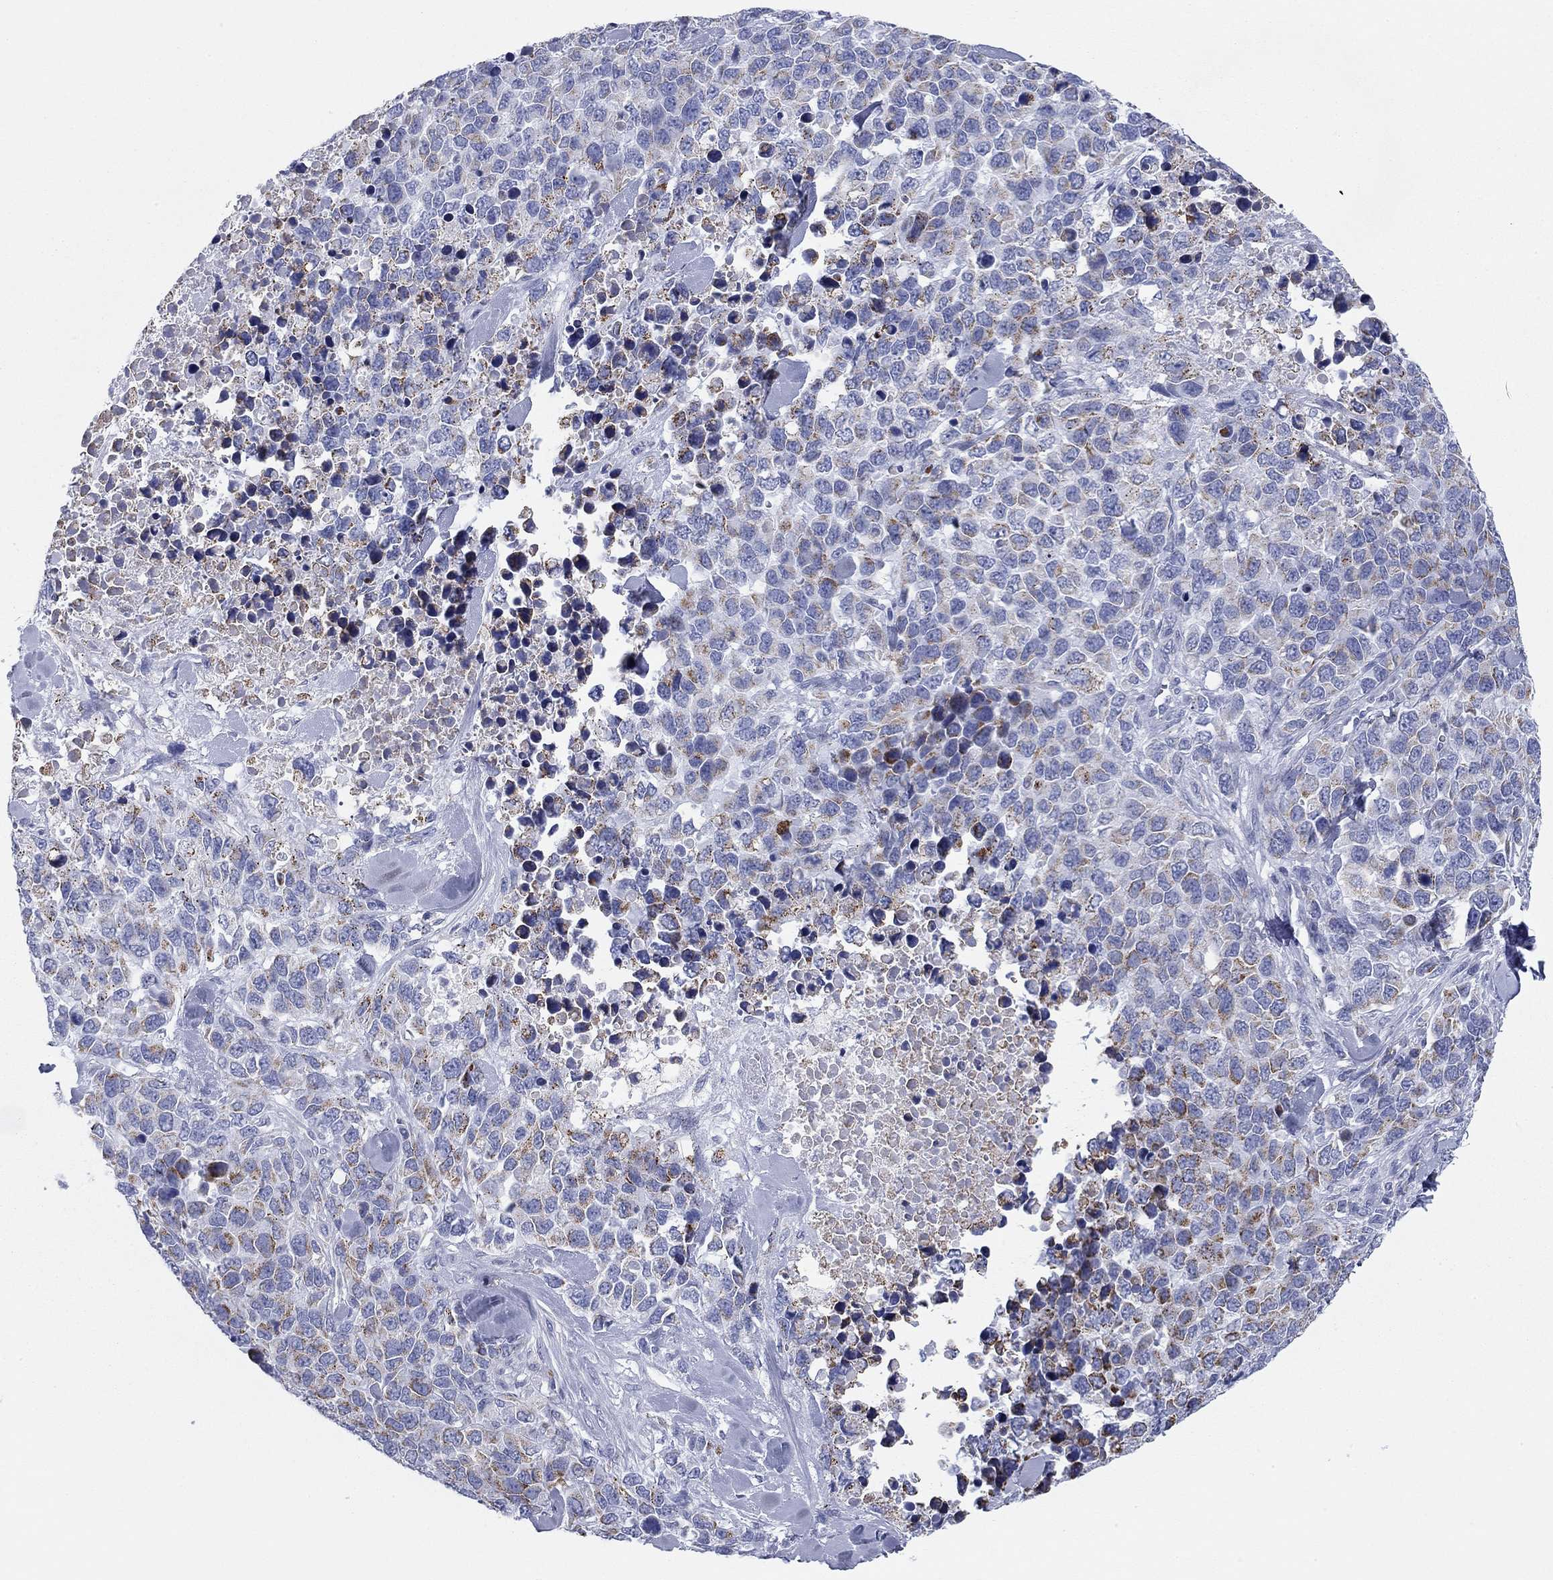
{"staining": {"intensity": "moderate", "quantity": "25%-75%", "location": "cytoplasmic/membranous"}, "tissue": "melanoma", "cell_type": "Tumor cells", "image_type": "cancer", "snomed": [{"axis": "morphology", "description": "Malignant melanoma, Metastatic site"}, {"axis": "topography", "description": "Skin"}], "caption": "IHC of human malignant melanoma (metastatic site) exhibits medium levels of moderate cytoplasmic/membranous expression in about 25%-75% of tumor cells.", "gene": "CHI3L2", "patient": {"sex": "male", "age": 84}}